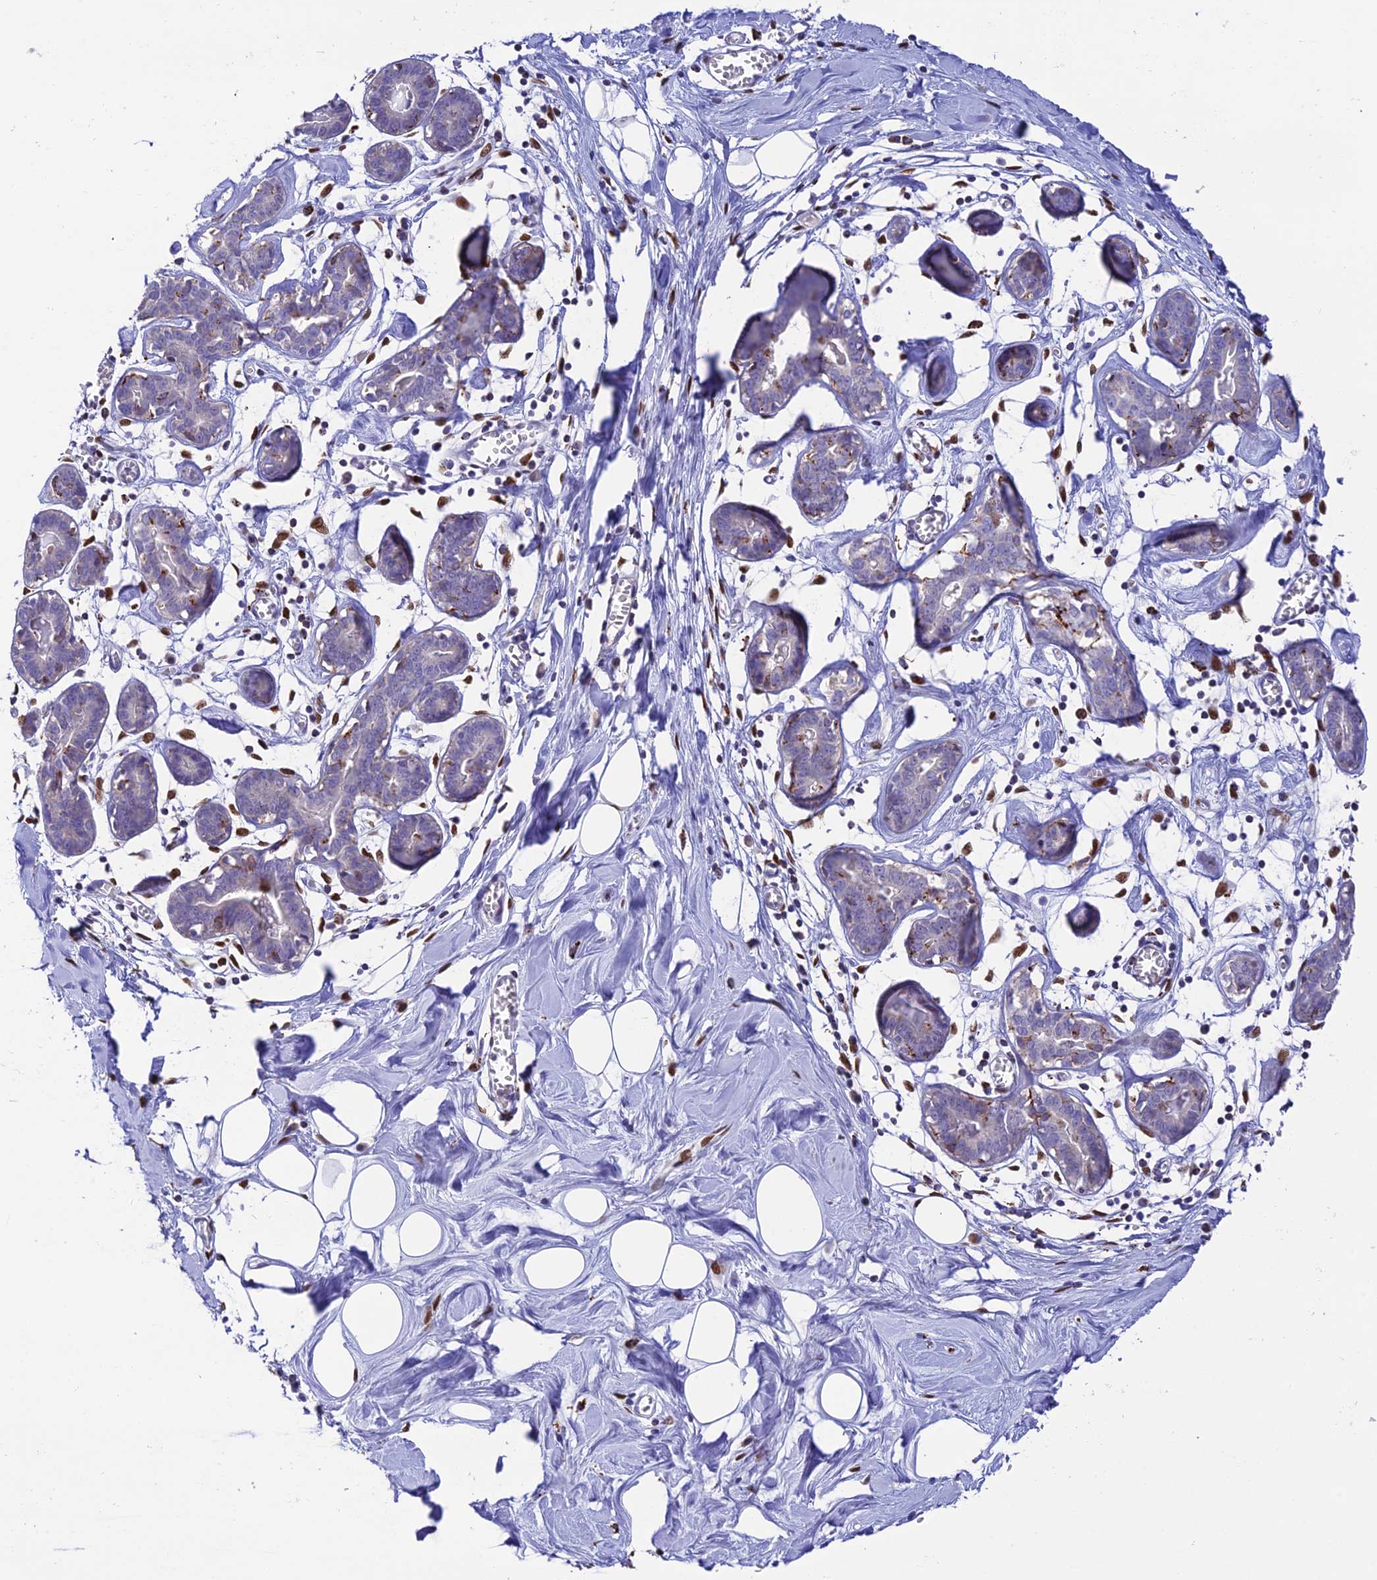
{"staining": {"intensity": "moderate", "quantity": "<25%", "location": "nuclear"}, "tissue": "breast", "cell_type": "Adipocytes", "image_type": "normal", "snomed": [{"axis": "morphology", "description": "Normal tissue, NOS"}, {"axis": "topography", "description": "Breast"}], "caption": "Immunohistochemical staining of unremarkable human breast displays moderate nuclear protein staining in about <25% of adipocytes.", "gene": "HIC1", "patient": {"sex": "female", "age": 27}}